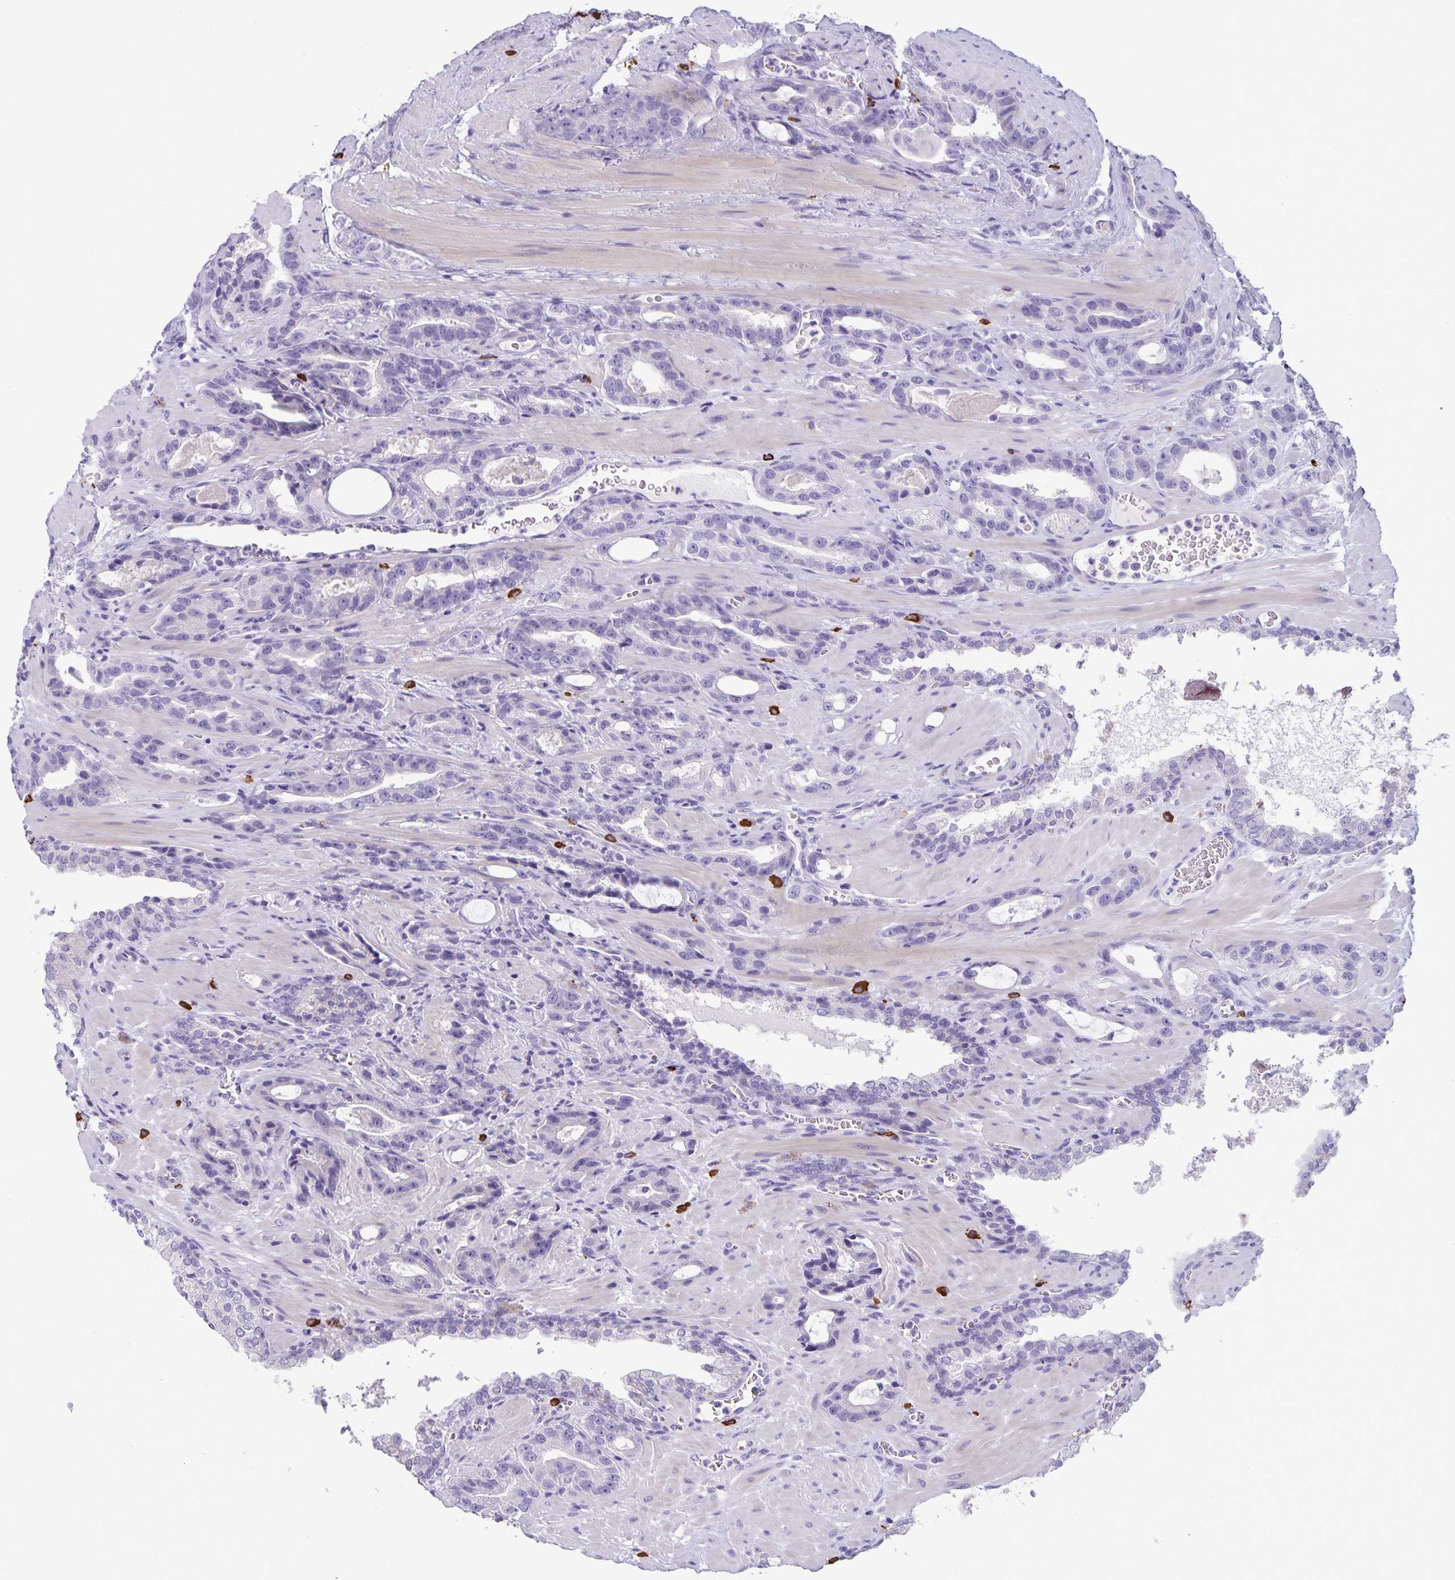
{"staining": {"intensity": "negative", "quantity": "none", "location": "none"}, "tissue": "prostate cancer", "cell_type": "Tumor cells", "image_type": "cancer", "snomed": [{"axis": "morphology", "description": "Adenocarcinoma, High grade"}, {"axis": "topography", "description": "Prostate"}], "caption": "Tumor cells show no significant positivity in prostate cancer.", "gene": "IBTK", "patient": {"sex": "male", "age": 65}}